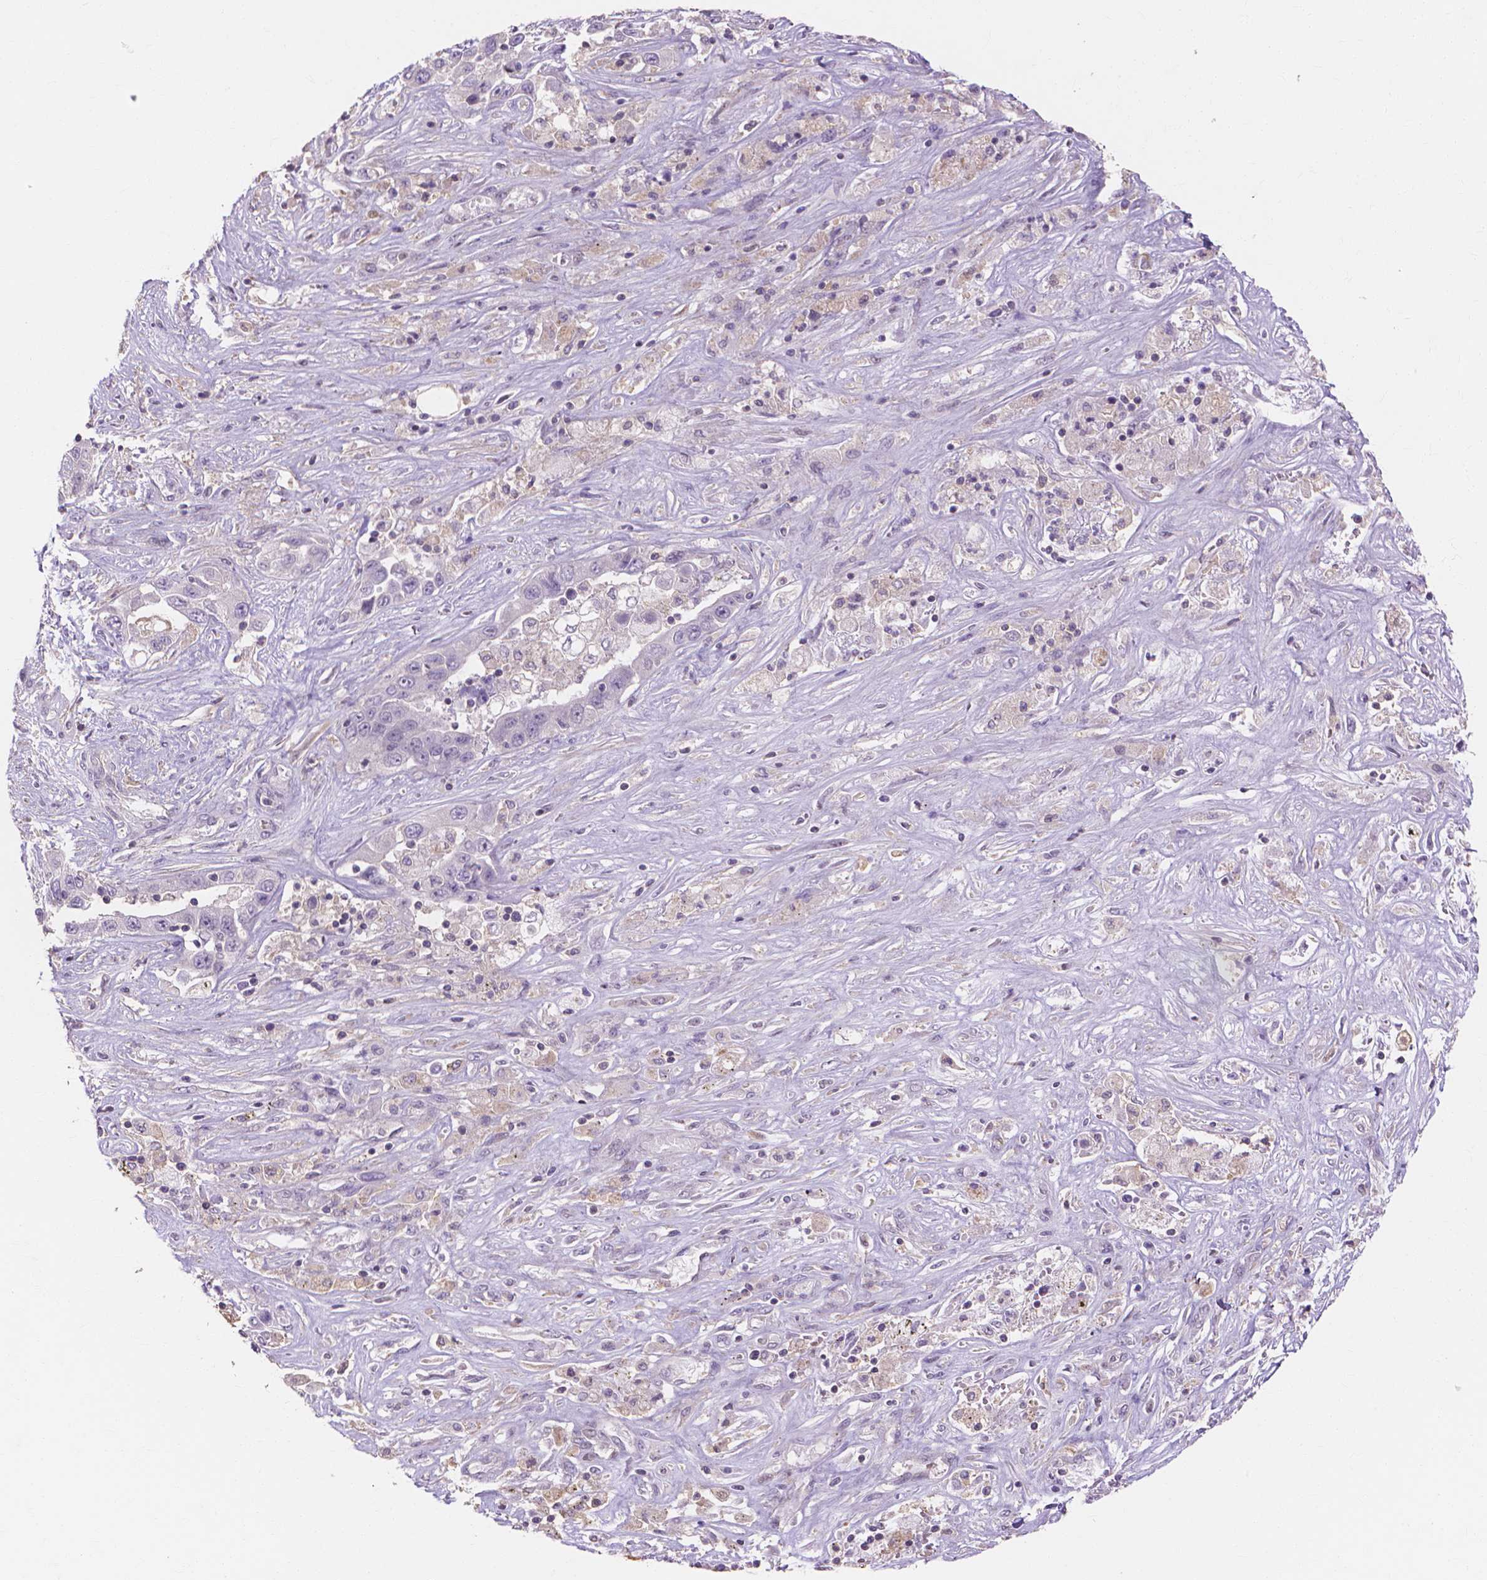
{"staining": {"intensity": "negative", "quantity": "none", "location": "none"}, "tissue": "liver cancer", "cell_type": "Tumor cells", "image_type": "cancer", "snomed": [{"axis": "morphology", "description": "Cholangiocarcinoma"}, {"axis": "topography", "description": "Liver"}], "caption": "Immunohistochemistry (IHC) image of liver cancer stained for a protein (brown), which shows no expression in tumor cells.", "gene": "PRDM13", "patient": {"sex": "female", "age": 52}}